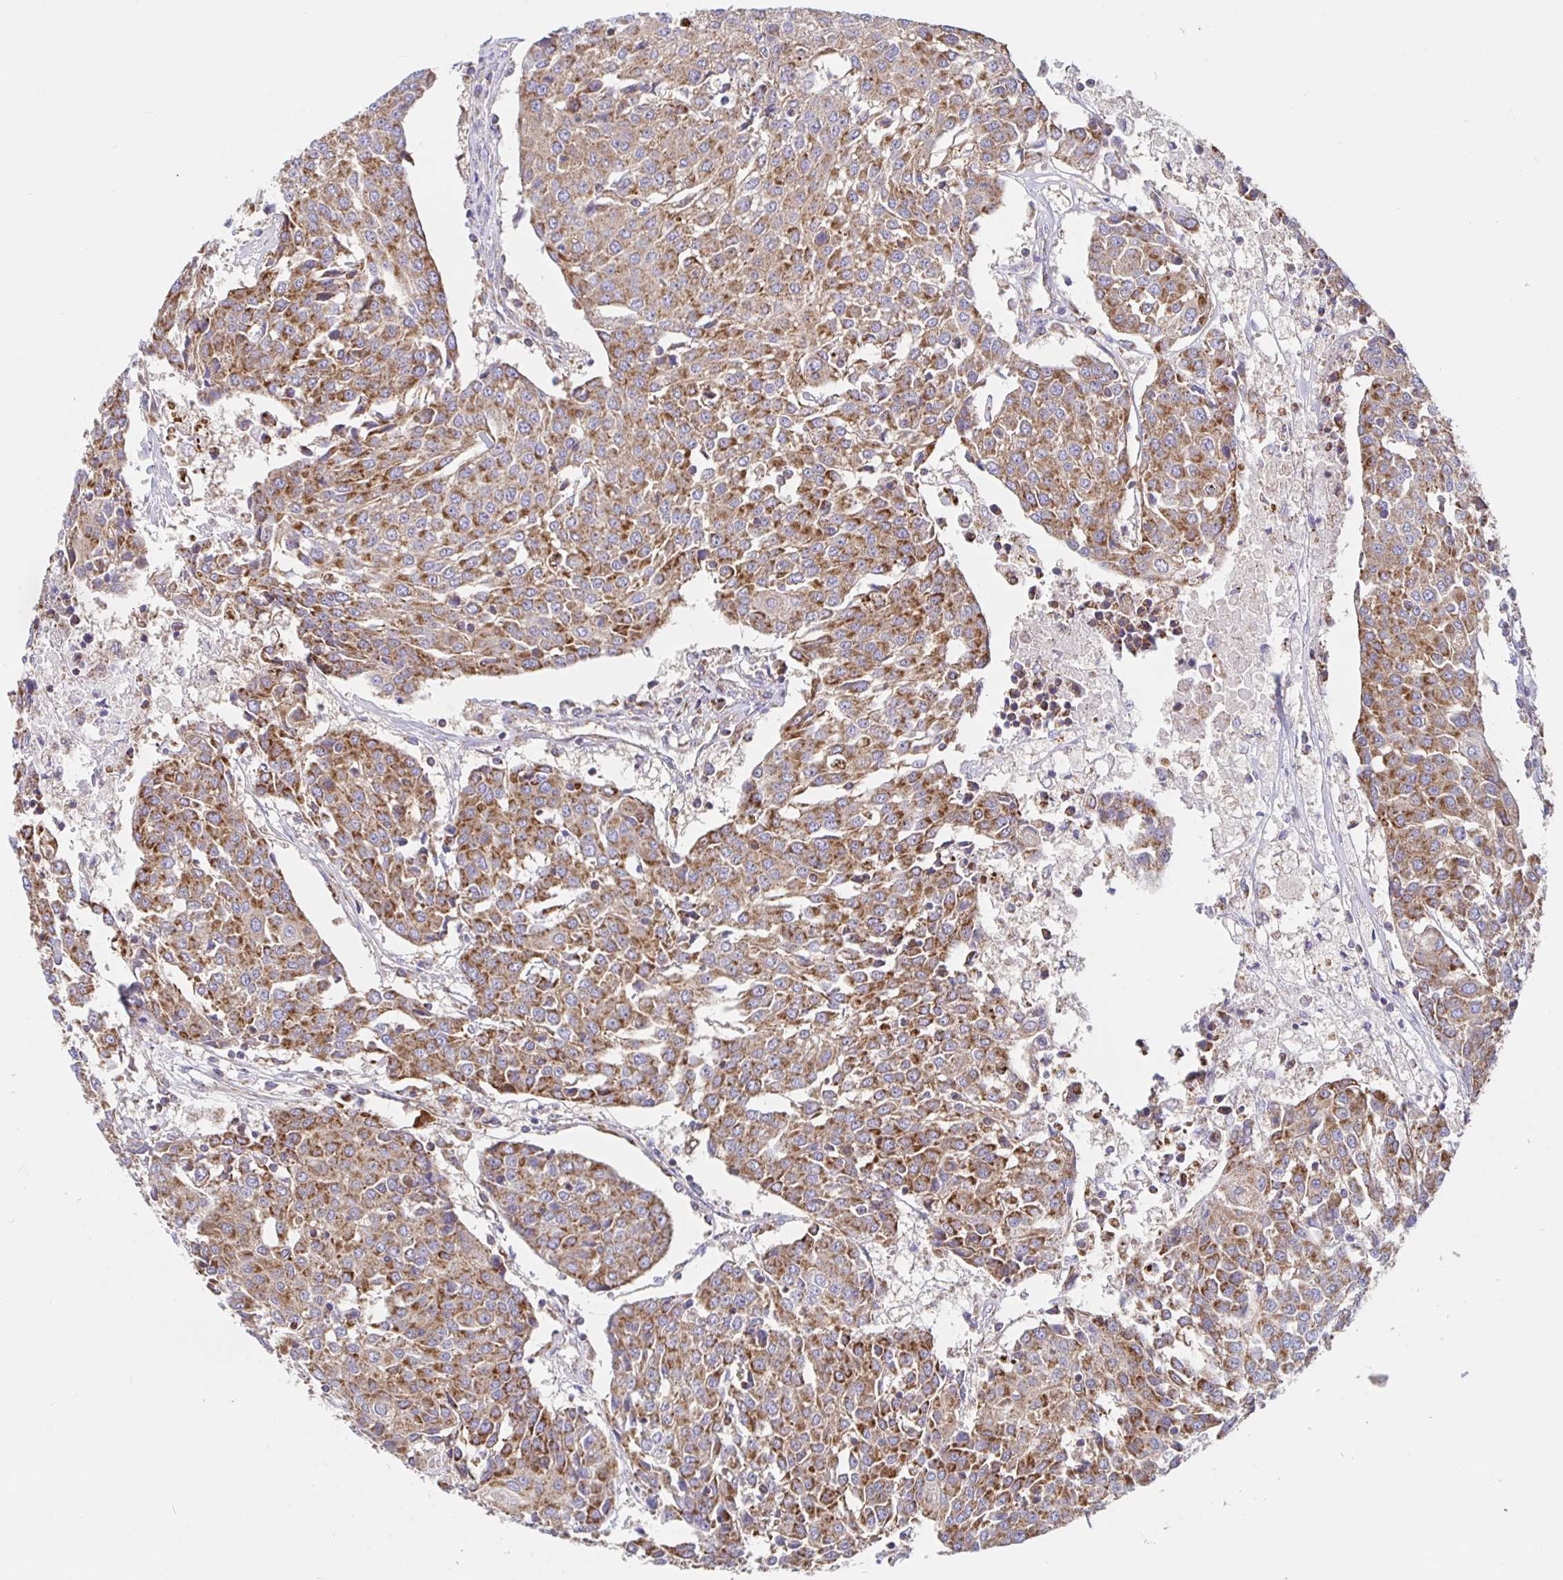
{"staining": {"intensity": "moderate", "quantity": ">75%", "location": "cytoplasmic/membranous"}, "tissue": "urothelial cancer", "cell_type": "Tumor cells", "image_type": "cancer", "snomed": [{"axis": "morphology", "description": "Urothelial carcinoma, High grade"}, {"axis": "topography", "description": "Urinary bladder"}], "caption": "DAB immunohistochemical staining of human urothelial carcinoma (high-grade) exhibits moderate cytoplasmic/membranous protein expression in approximately >75% of tumor cells.", "gene": "PRDX3", "patient": {"sex": "female", "age": 85}}